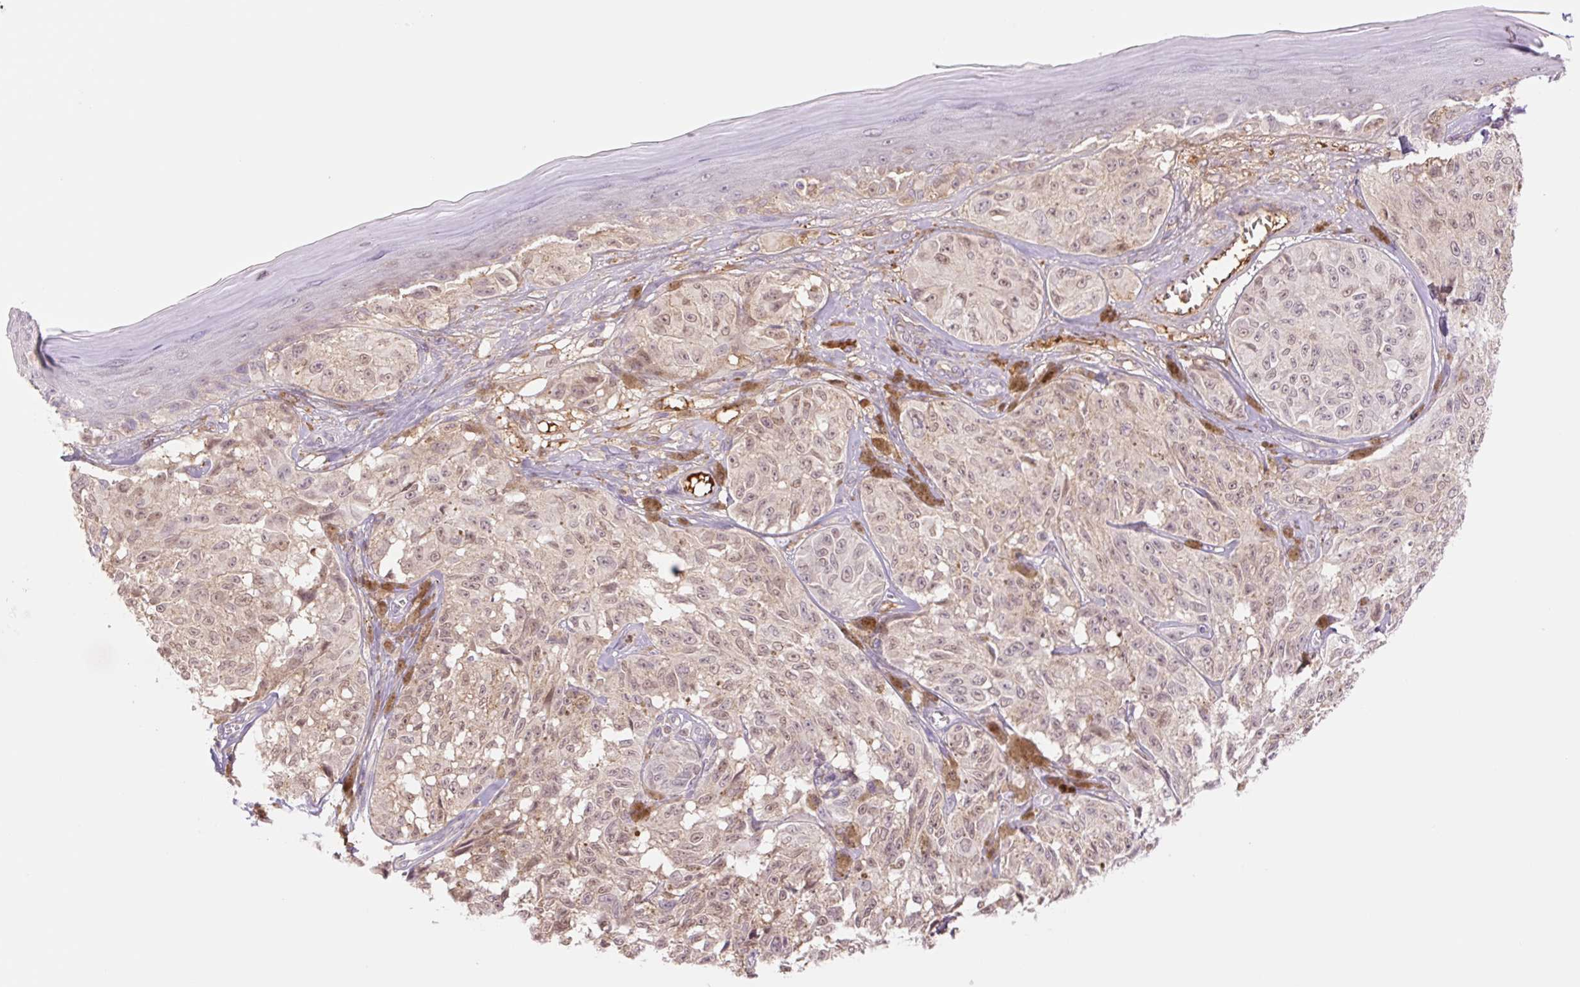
{"staining": {"intensity": "weak", "quantity": "25%-75%", "location": "nuclear"}, "tissue": "melanoma", "cell_type": "Tumor cells", "image_type": "cancer", "snomed": [{"axis": "morphology", "description": "Malignant melanoma, NOS"}, {"axis": "topography", "description": "Skin"}], "caption": "Malignant melanoma was stained to show a protein in brown. There is low levels of weak nuclear expression in approximately 25%-75% of tumor cells.", "gene": "HEBP1", "patient": {"sex": "male", "age": 68}}